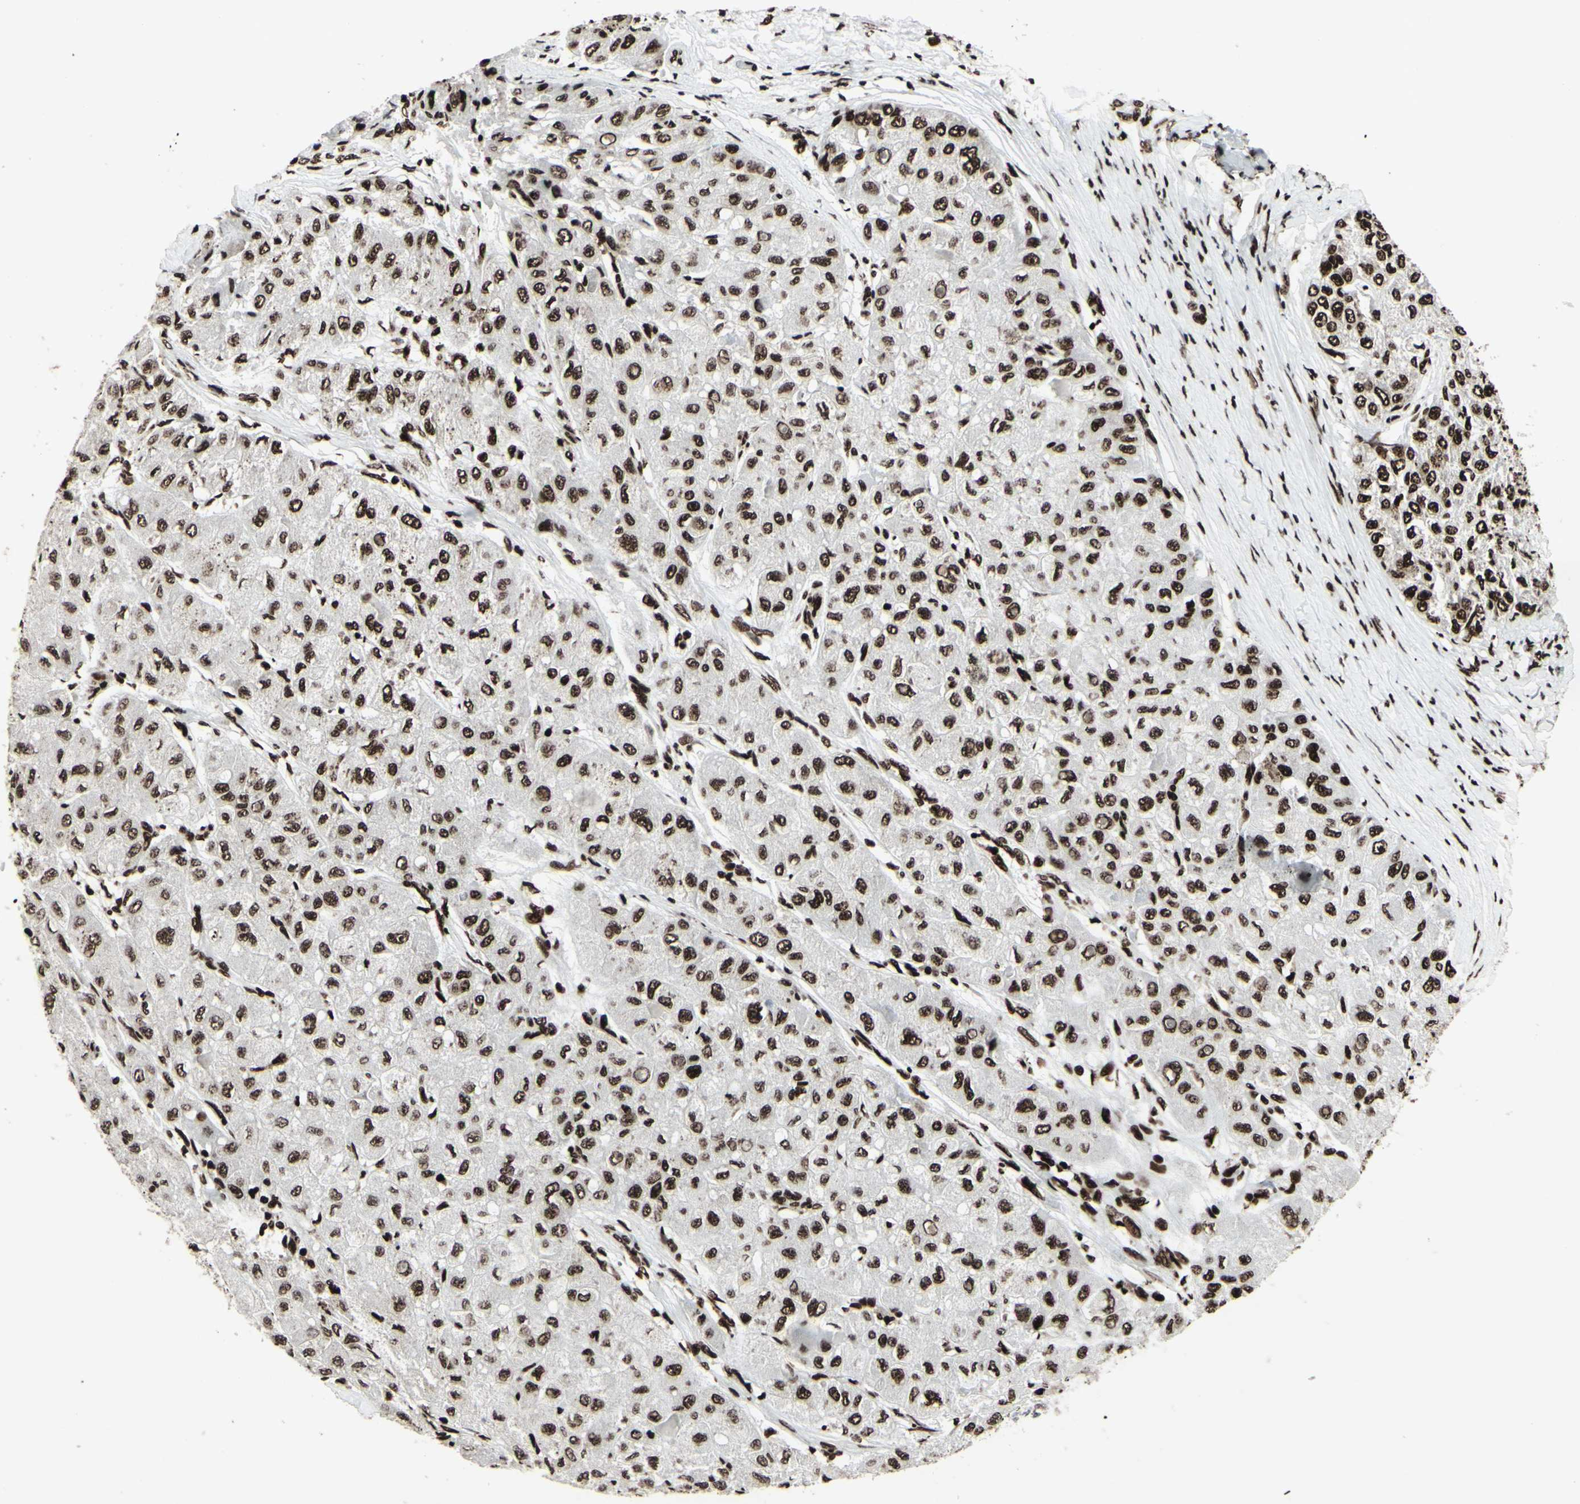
{"staining": {"intensity": "strong", "quantity": ">75%", "location": "nuclear"}, "tissue": "liver cancer", "cell_type": "Tumor cells", "image_type": "cancer", "snomed": [{"axis": "morphology", "description": "Carcinoma, Hepatocellular, NOS"}, {"axis": "topography", "description": "Liver"}], "caption": "Immunohistochemical staining of liver cancer (hepatocellular carcinoma) reveals strong nuclear protein positivity in approximately >75% of tumor cells.", "gene": "U2AF2", "patient": {"sex": "male", "age": 80}}